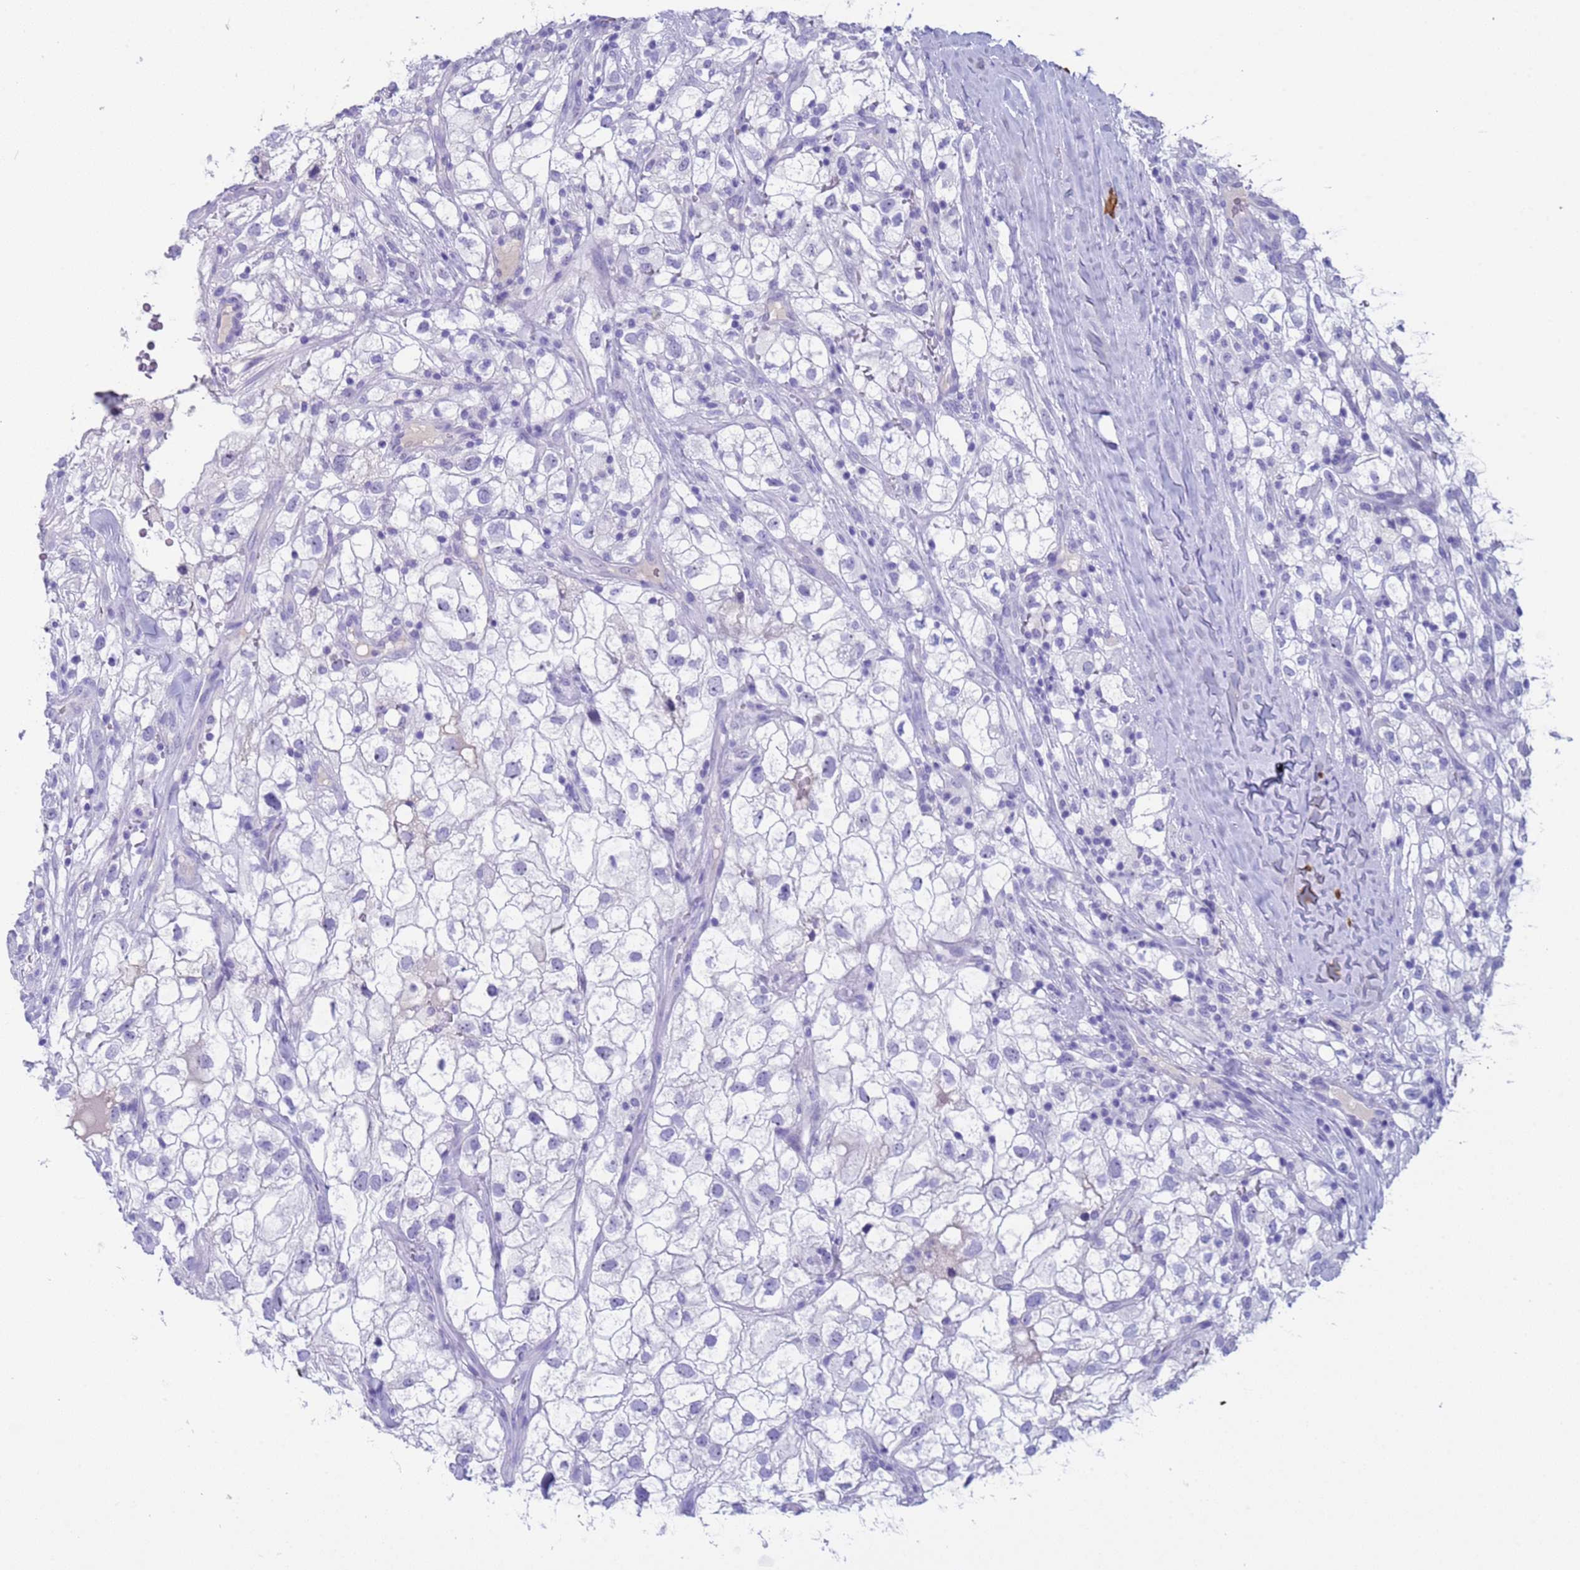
{"staining": {"intensity": "negative", "quantity": "none", "location": "none"}, "tissue": "renal cancer", "cell_type": "Tumor cells", "image_type": "cancer", "snomed": [{"axis": "morphology", "description": "Adenocarcinoma, NOS"}, {"axis": "topography", "description": "Kidney"}], "caption": "An image of renal adenocarcinoma stained for a protein reveals no brown staining in tumor cells. The staining is performed using DAB (3,3'-diaminobenzidine) brown chromogen with nuclei counter-stained in using hematoxylin.", "gene": "CKM", "patient": {"sex": "male", "age": 59}}